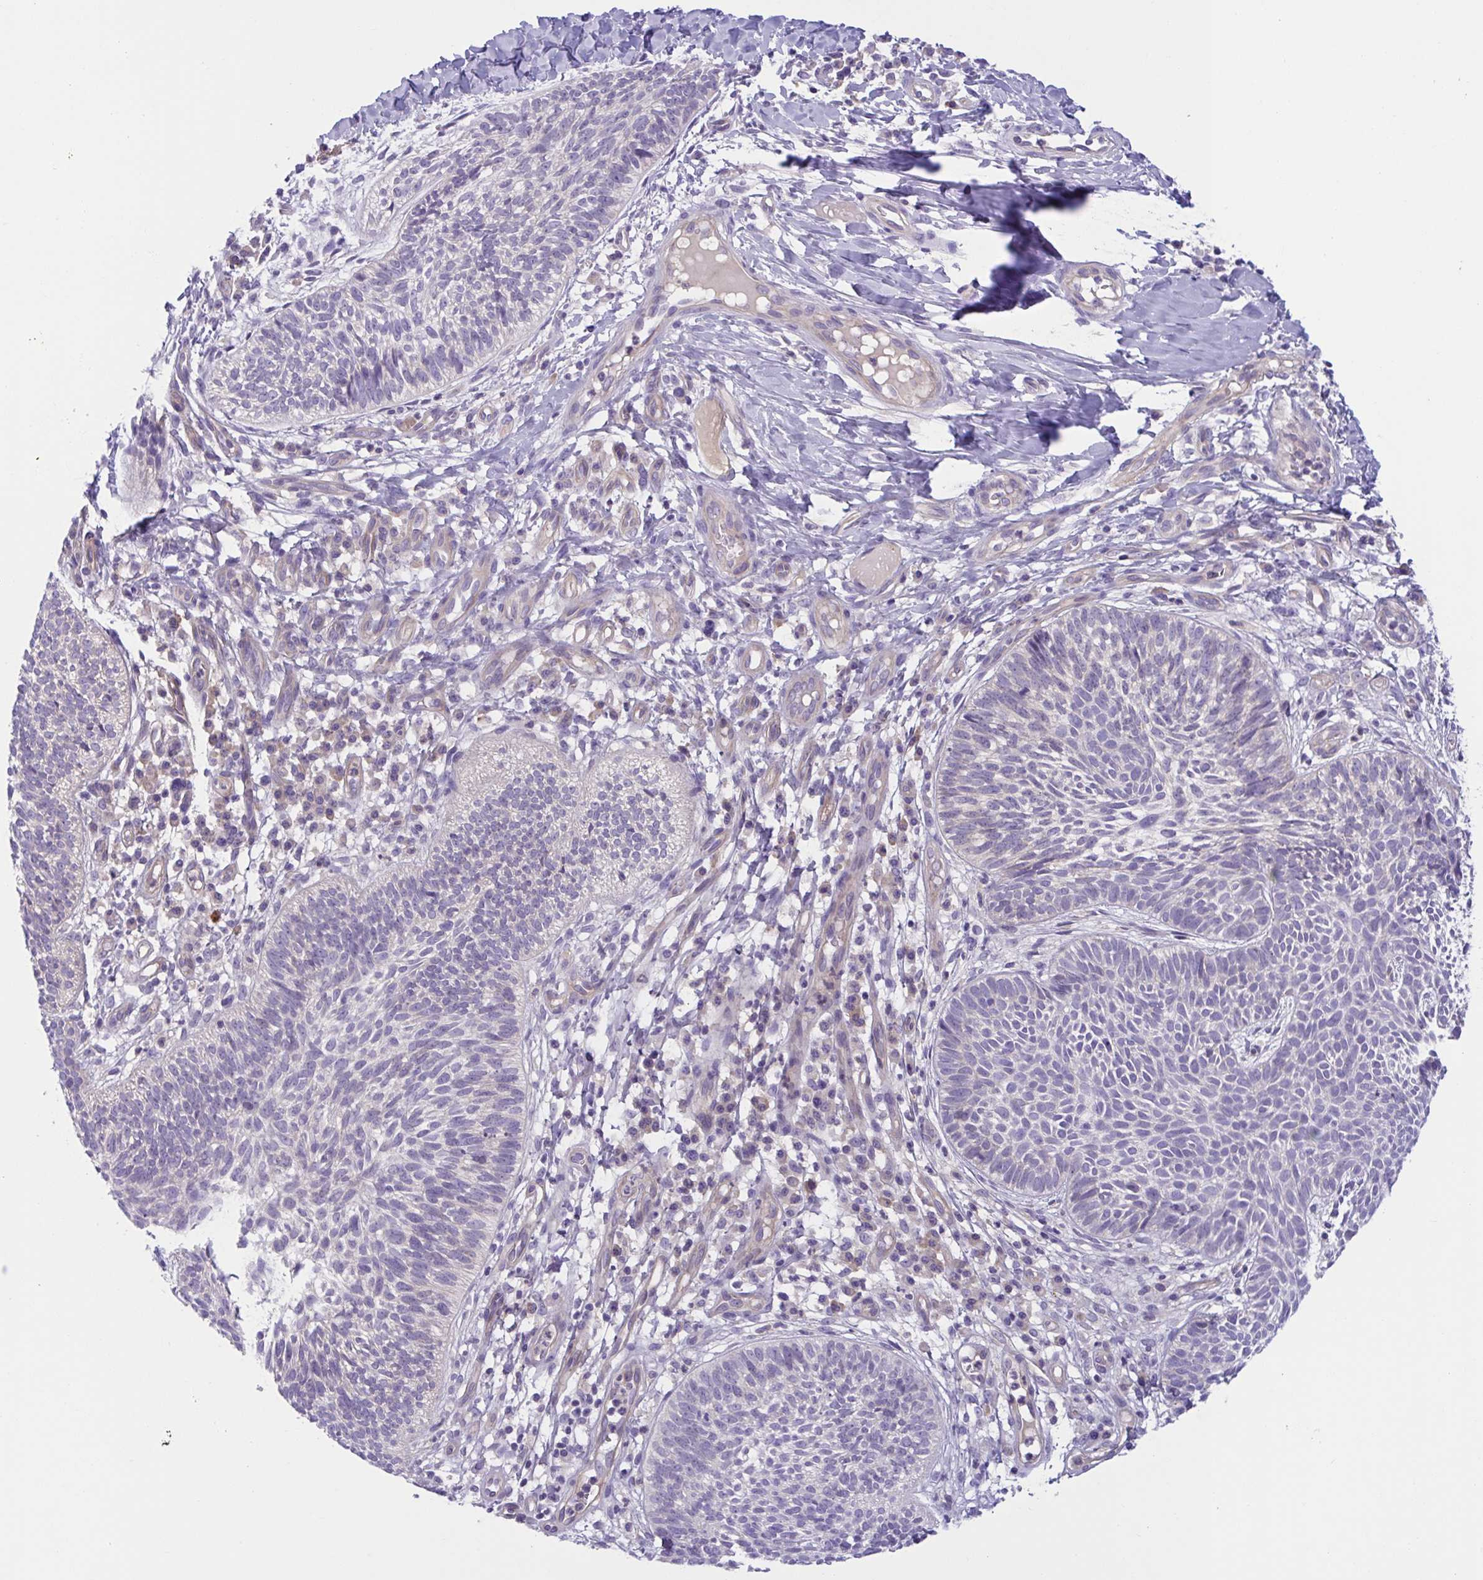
{"staining": {"intensity": "negative", "quantity": "none", "location": "none"}, "tissue": "skin cancer", "cell_type": "Tumor cells", "image_type": "cancer", "snomed": [{"axis": "morphology", "description": "Basal cell carcinoma"}, {"axis": "topography", "description": "Skin"}, {"axis": "topography", "description": "Skin of leg"}], "caption": "High power microscopy micrograph of an immunohistochemistry photomicrograph of basal cell carcinoma (skin), revealing no significant positivity in tumor cells.", "gene": "TTC7B", "patient": {"sex": "female", "age": 87}}